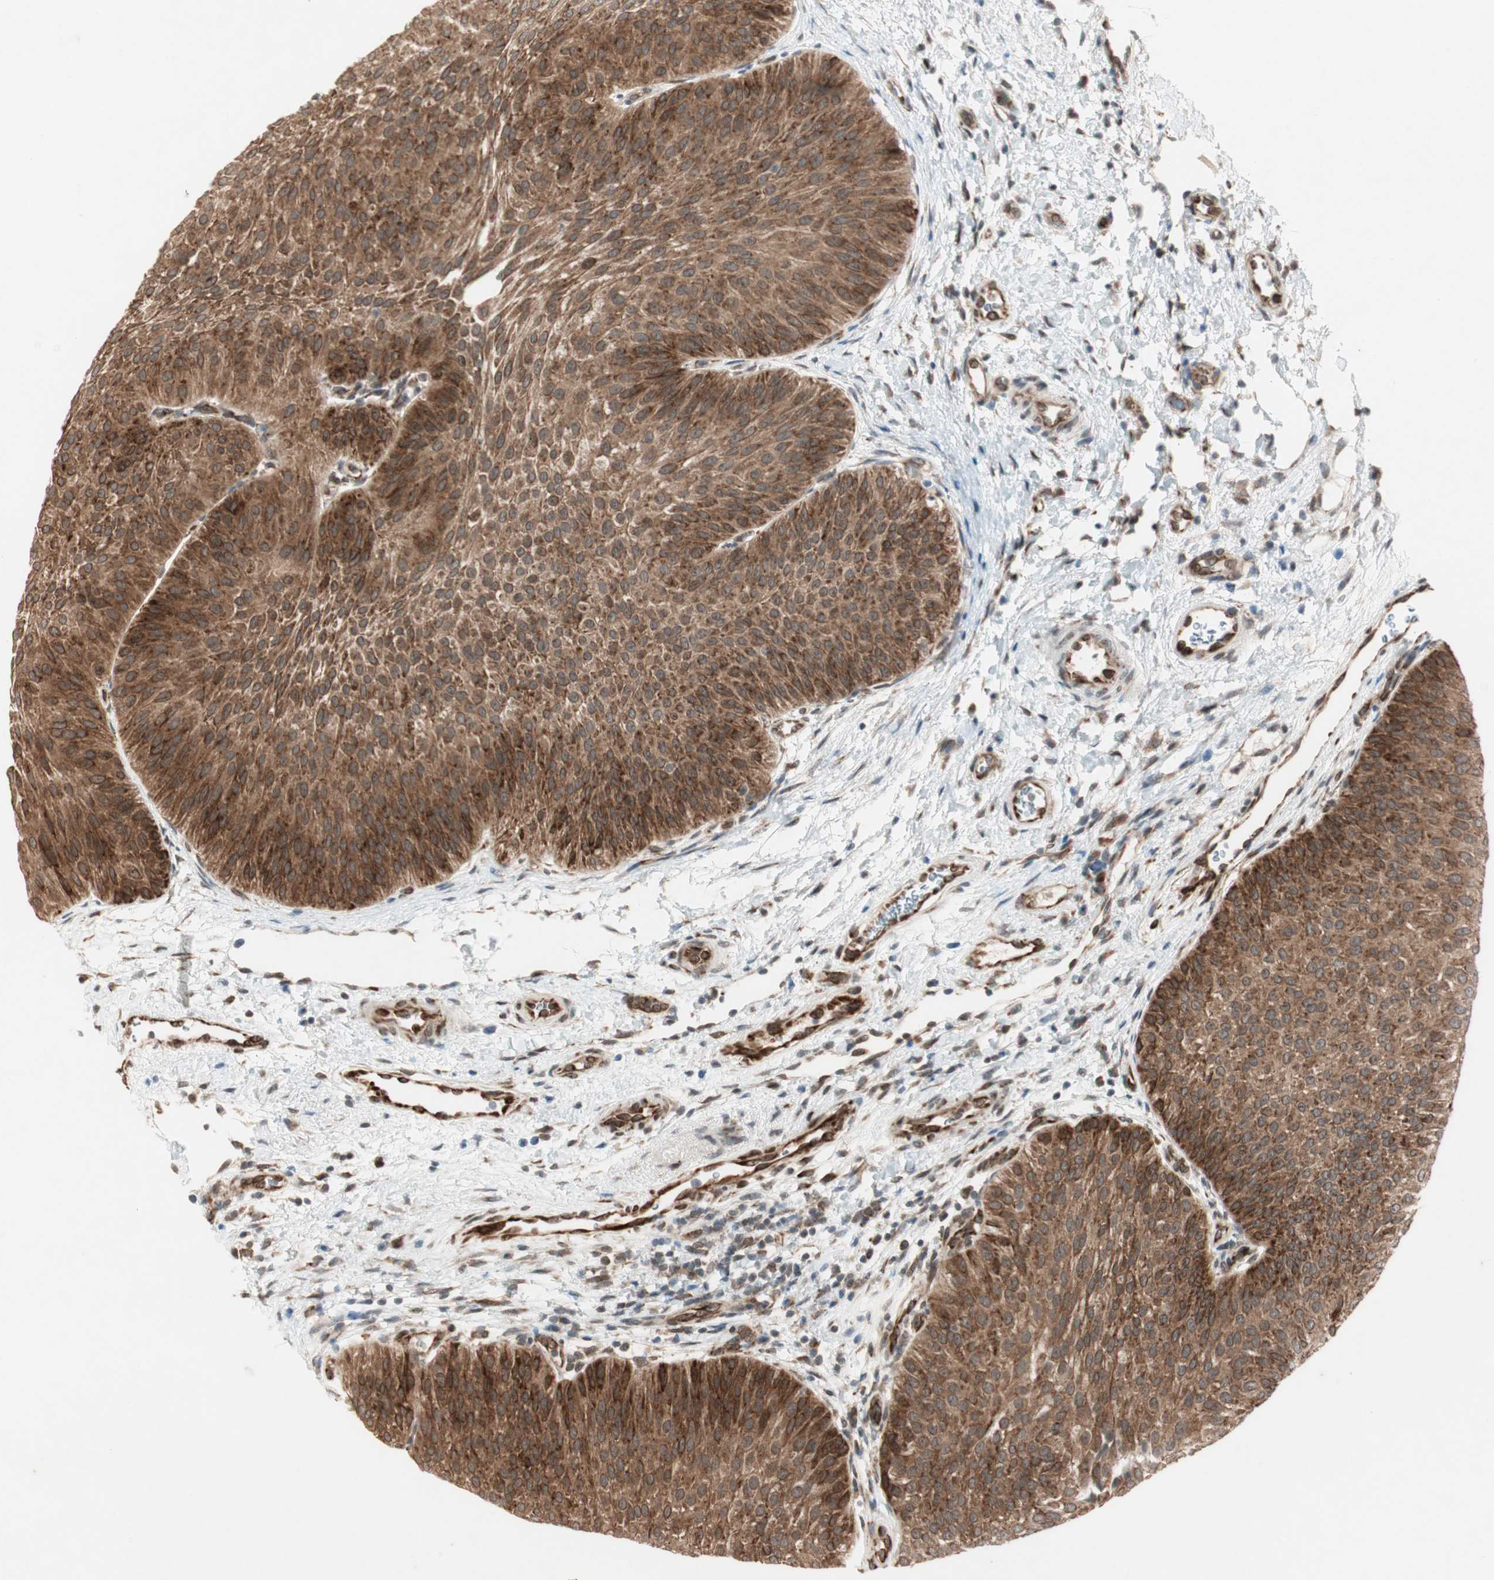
{"staining": {"intensity": "strong", "quantity": ">75%", "location": "cytoplasmic/membranous"}, "tissue": "urothelial cancer", "cell_type": "Tumor cells", "image_type": "cancer", "snomed": [{"axis": "morphology", "description": "Urothelial carcinoma, Low grade"}, {"axis": "topography", "description": "Urinary bladder"}], "caption": "Immunohistochemistry (IHC) staining of urothelial carcinoma (low-grade), which reveals high levels of strong cytoplasmic/membranous staining in approximately >75% of tumor cells indicating strong cytoplasmic/membranous protein expression. The staining was performed using DAB (brown) for protein detection and nuclei were counterstained in hematoxylin (blue).", "gene": "ZNF37A", "patient": {"sex": "female", "age": 60}}